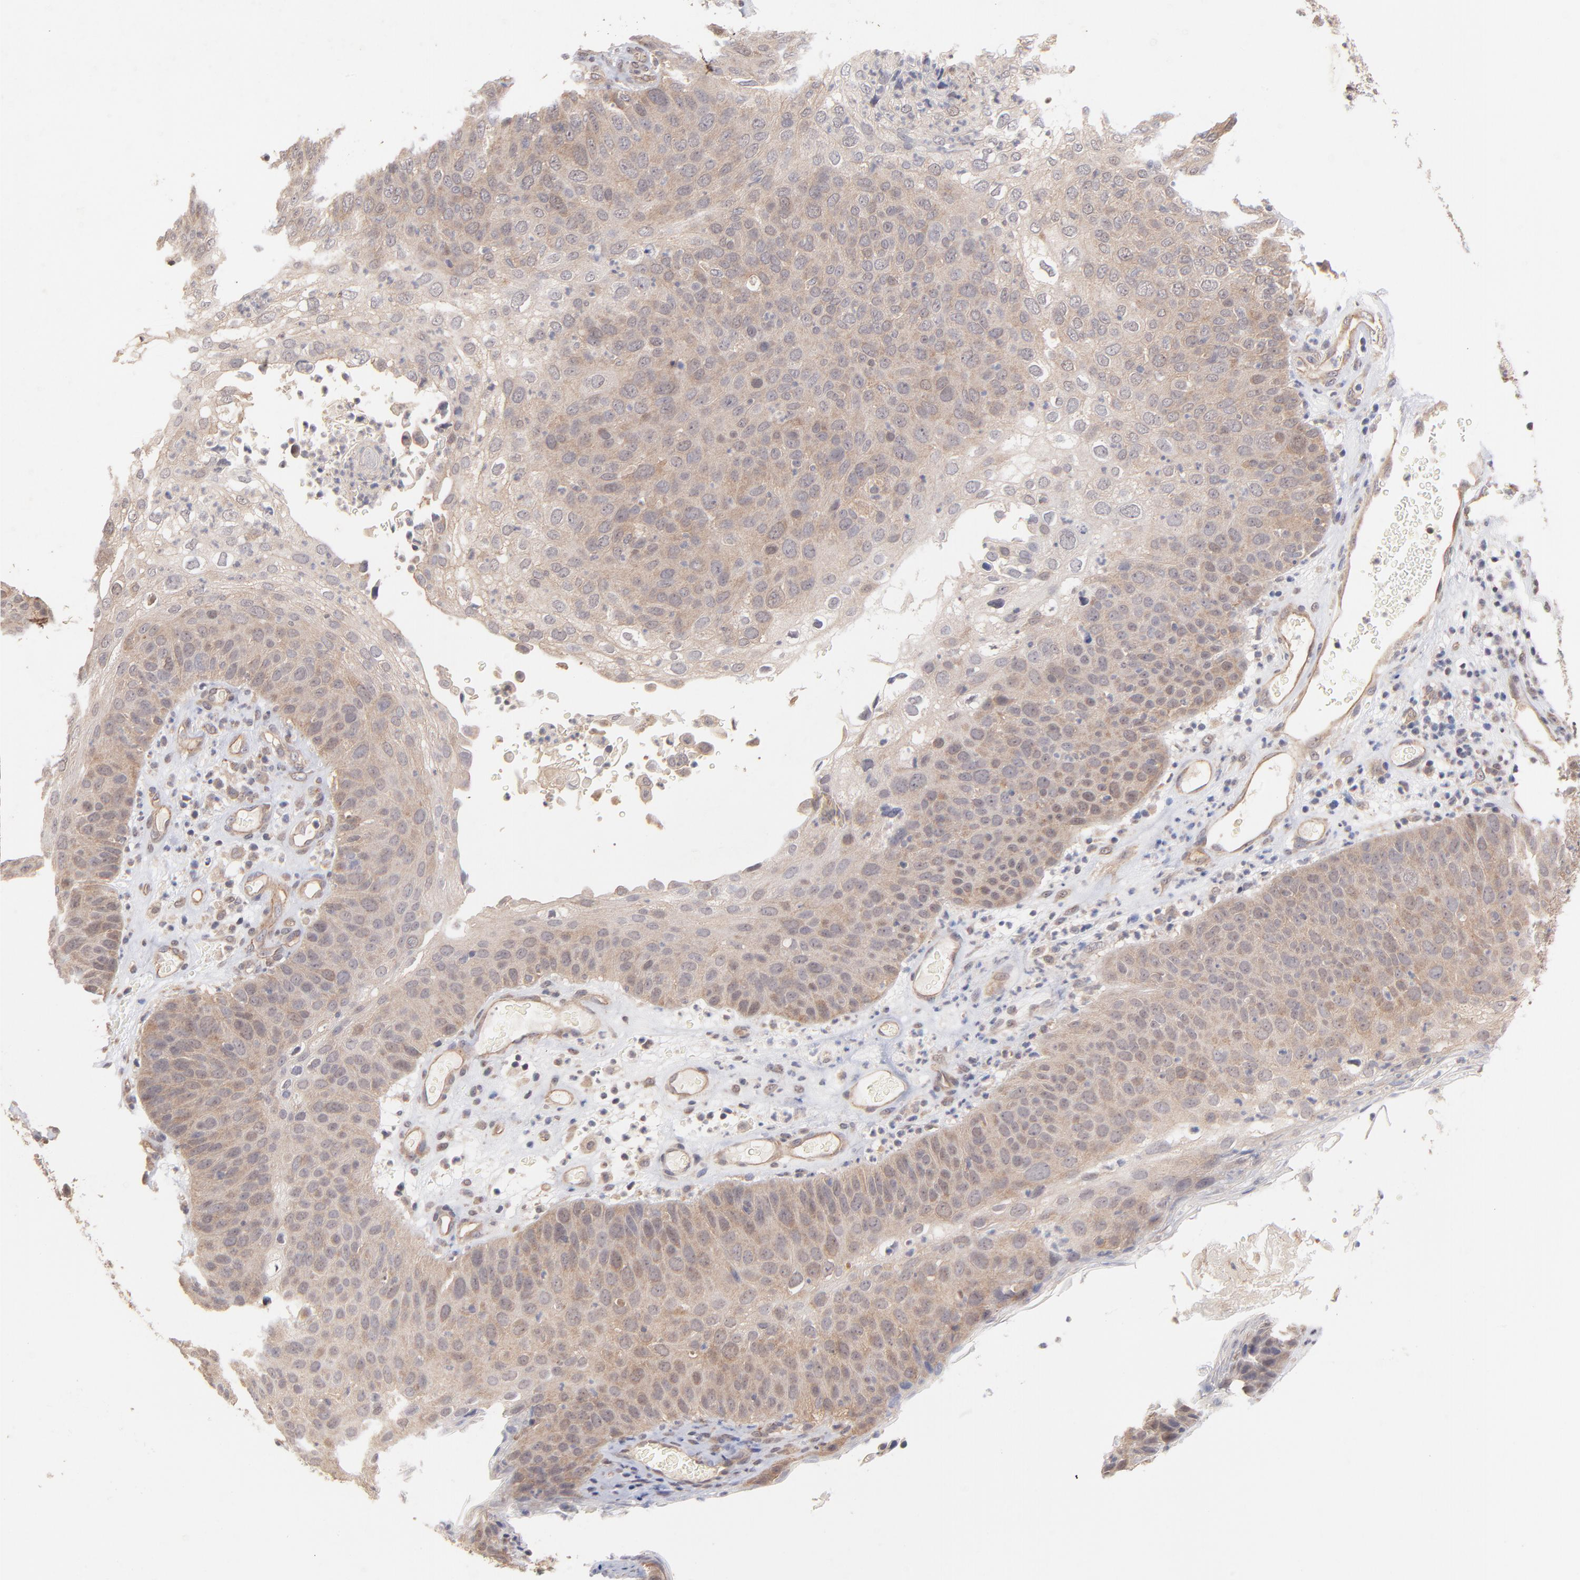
{"staining": {"intensity": "moderate", "quantity": ">75%", "location": "cytoplasmic/membranous"}, "tissue": "skin cancer", "cell_type": "Tumor cells", "image_type": "cancer", "snomed": [{"axis": "morphology", "description": "Squamous cell carcinoma, NOS"}, {"axis": "topography", "description": "Skin"}], "caption": "An image showing moderate cytoplasmic/membranous staining in about >75% of tumor cells in skin cancer, as visualized by brown immunohistochemical staining.", "gene": "STAP2", "patient": {"sex": "male", "age": 87}}